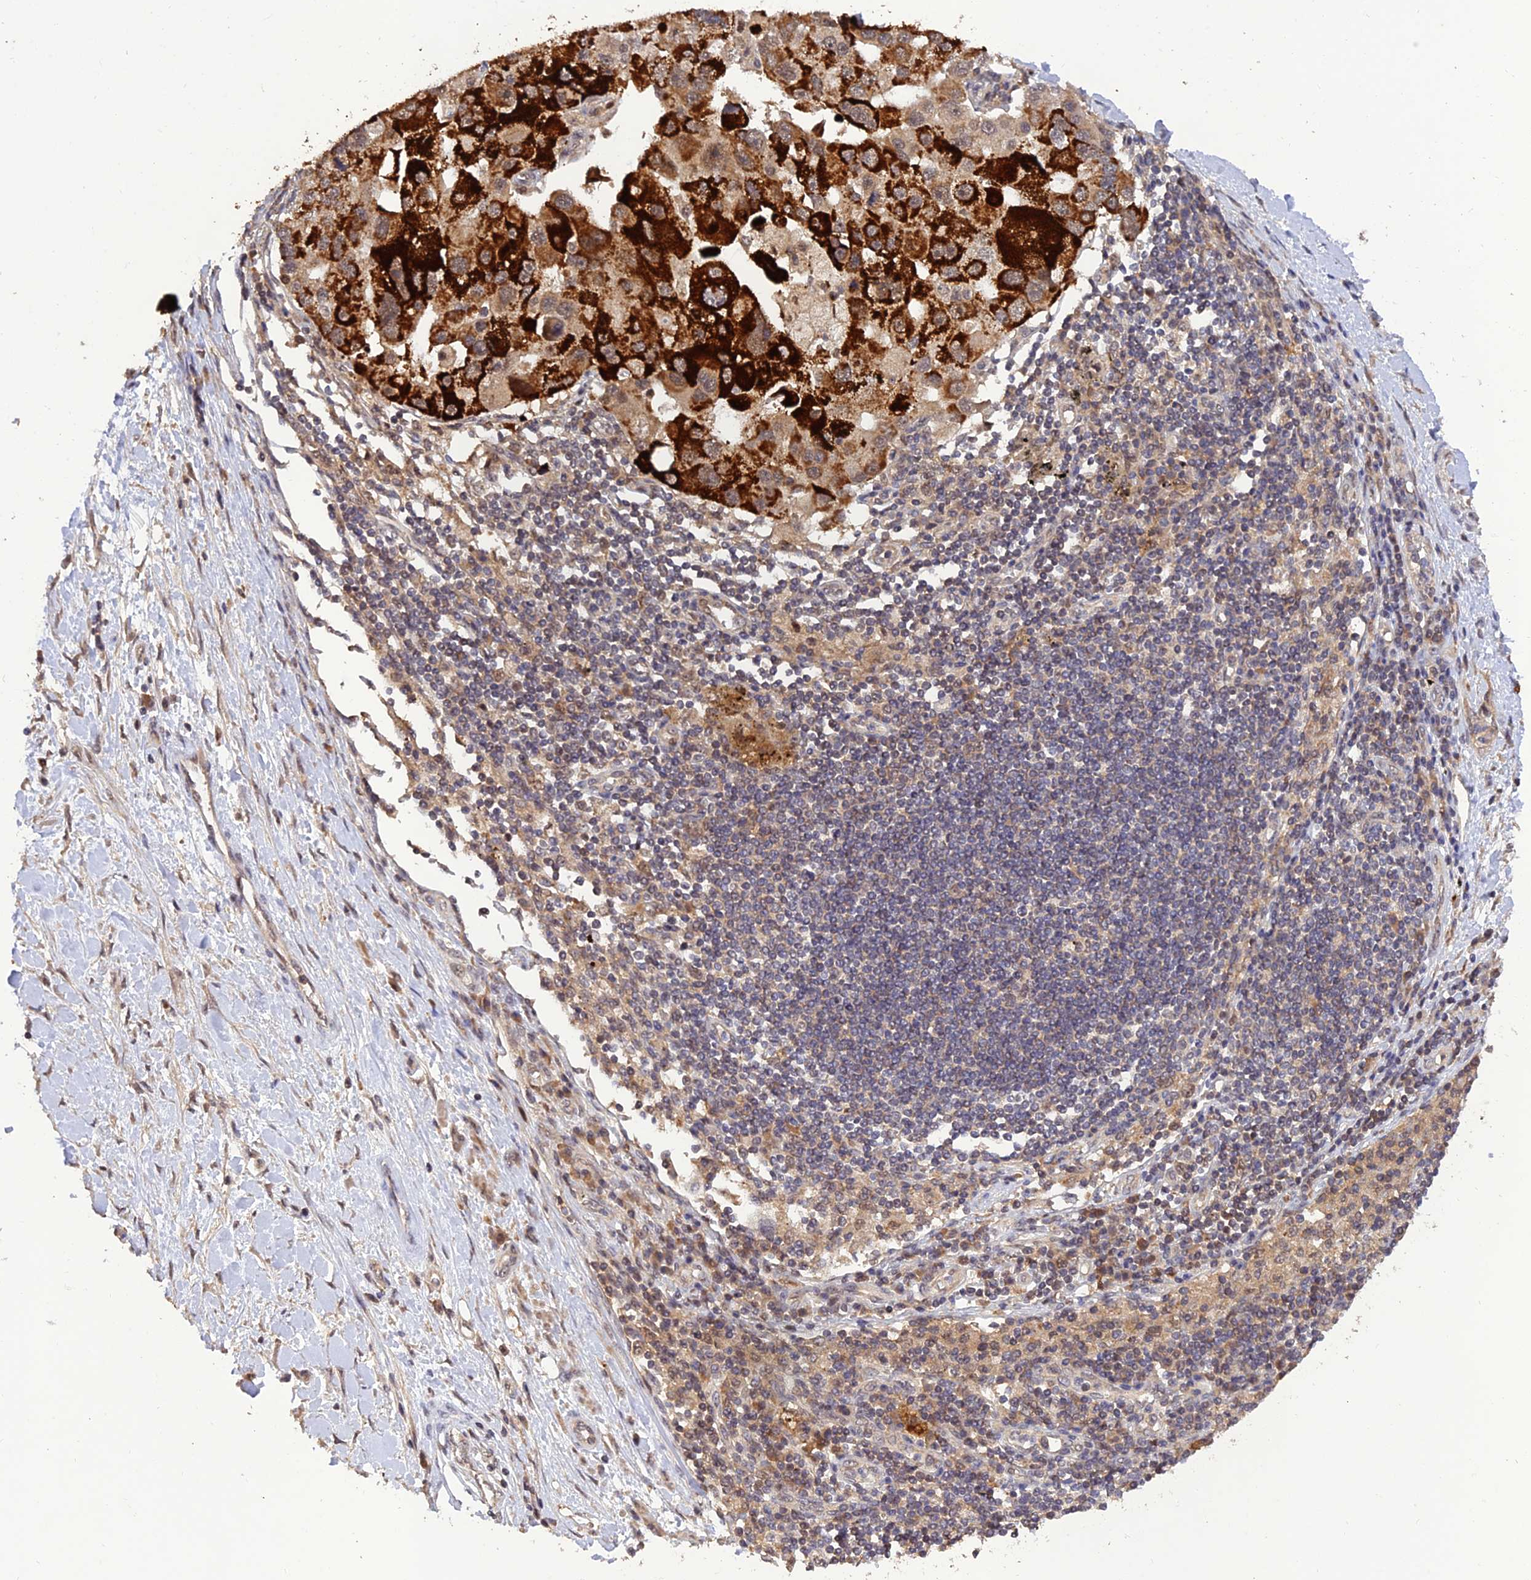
{"staining": {"intensity": "strong", "quantity": "25%-75%", "location": "cytoplasmic/membranous"}, "tissue": "lung cancer", "cell_type": "Tumor cells", "image_type": "cancer", "snomed": [{"axis": "morphology", "description": "Adenocarcinoma, NOS"}, {"axis": "topography", "description": "Lung"}], "caption": "Lung cancer stained for a protein demonstrates strong cytoplasmic/membranous positivity in tumor cells.", "gene": "REV1", "patient": {"sex": "female", "age": 54}}